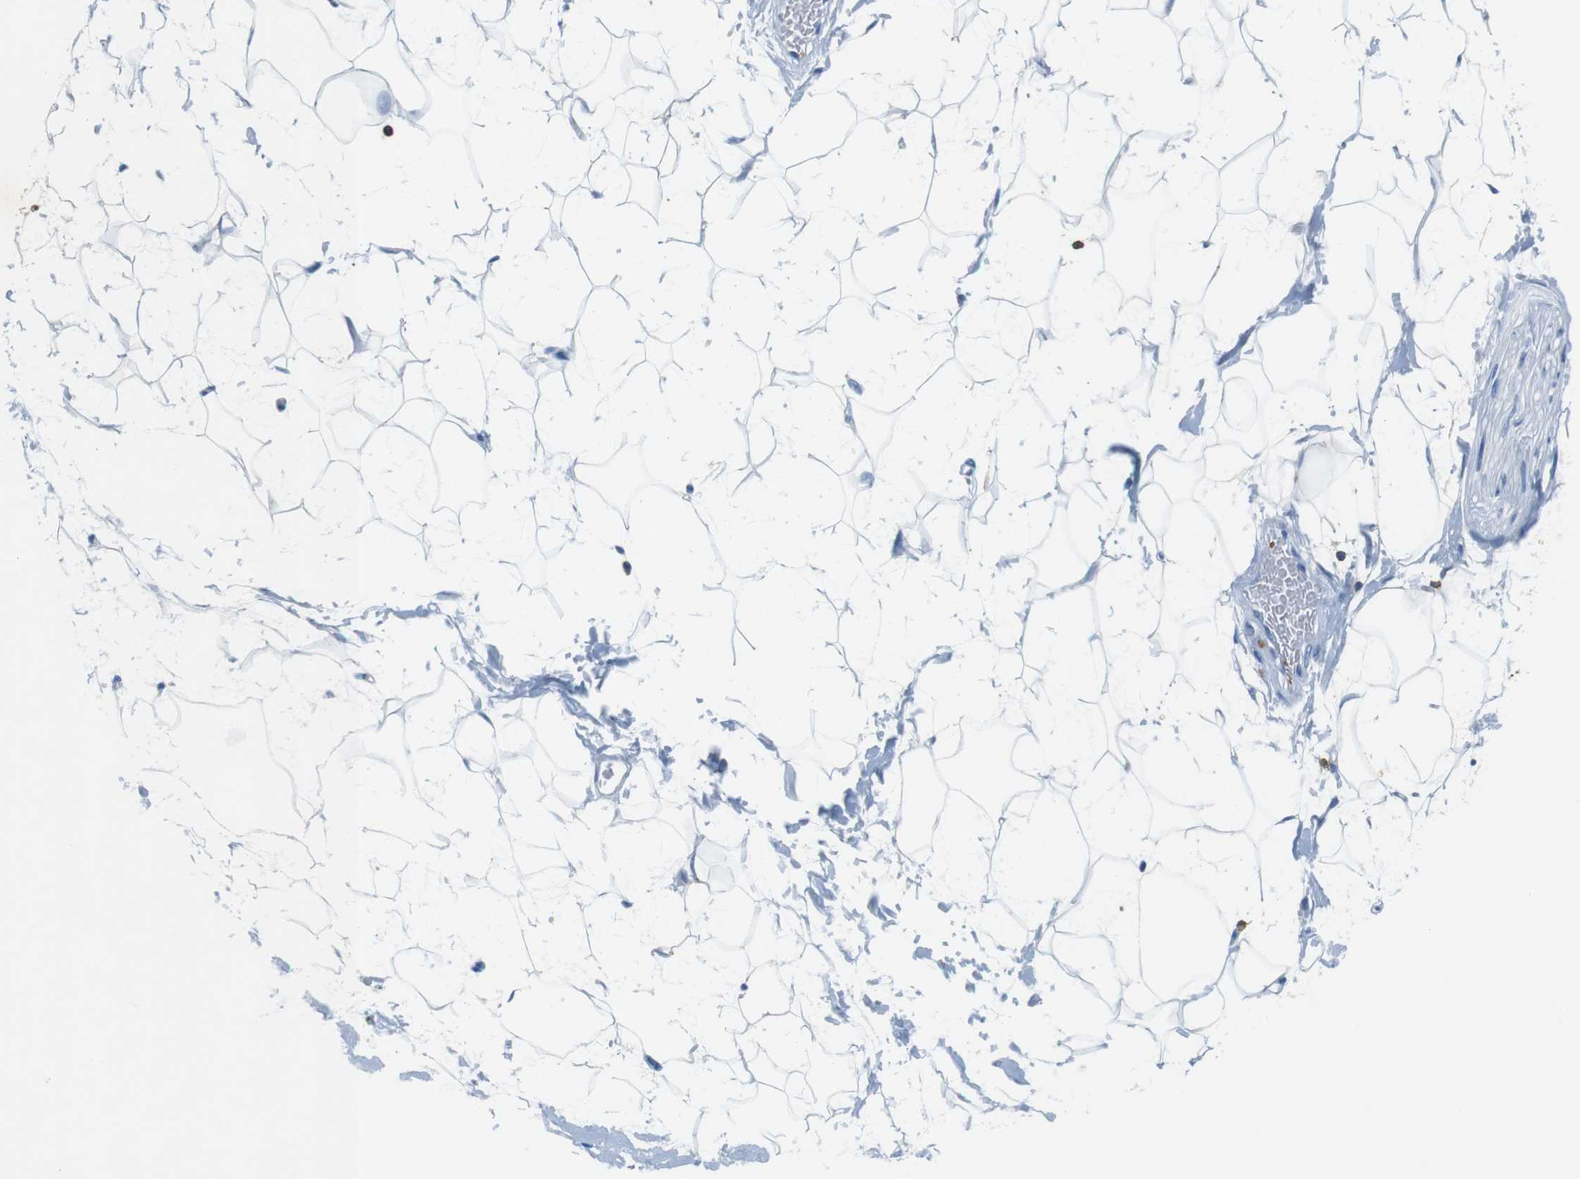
{"staining": {"intensity": "negative", "quantity": "none", "location": "none"}, "tissue": "adipose tissue", "cell_type": "Adipocytes", "image_type": "normal", "snomed": [{"axis": "morphology", "description": "Normal tissue, NOS"}, {"axis": "topography", "description": "Soft tissue"}], "caption": "Human adipose tissue stained for a protein using immunohistochemistry exhibits no expression in adipocytes.", "gene": "LAT", "patient": {"sex": "male", "age": 72}}